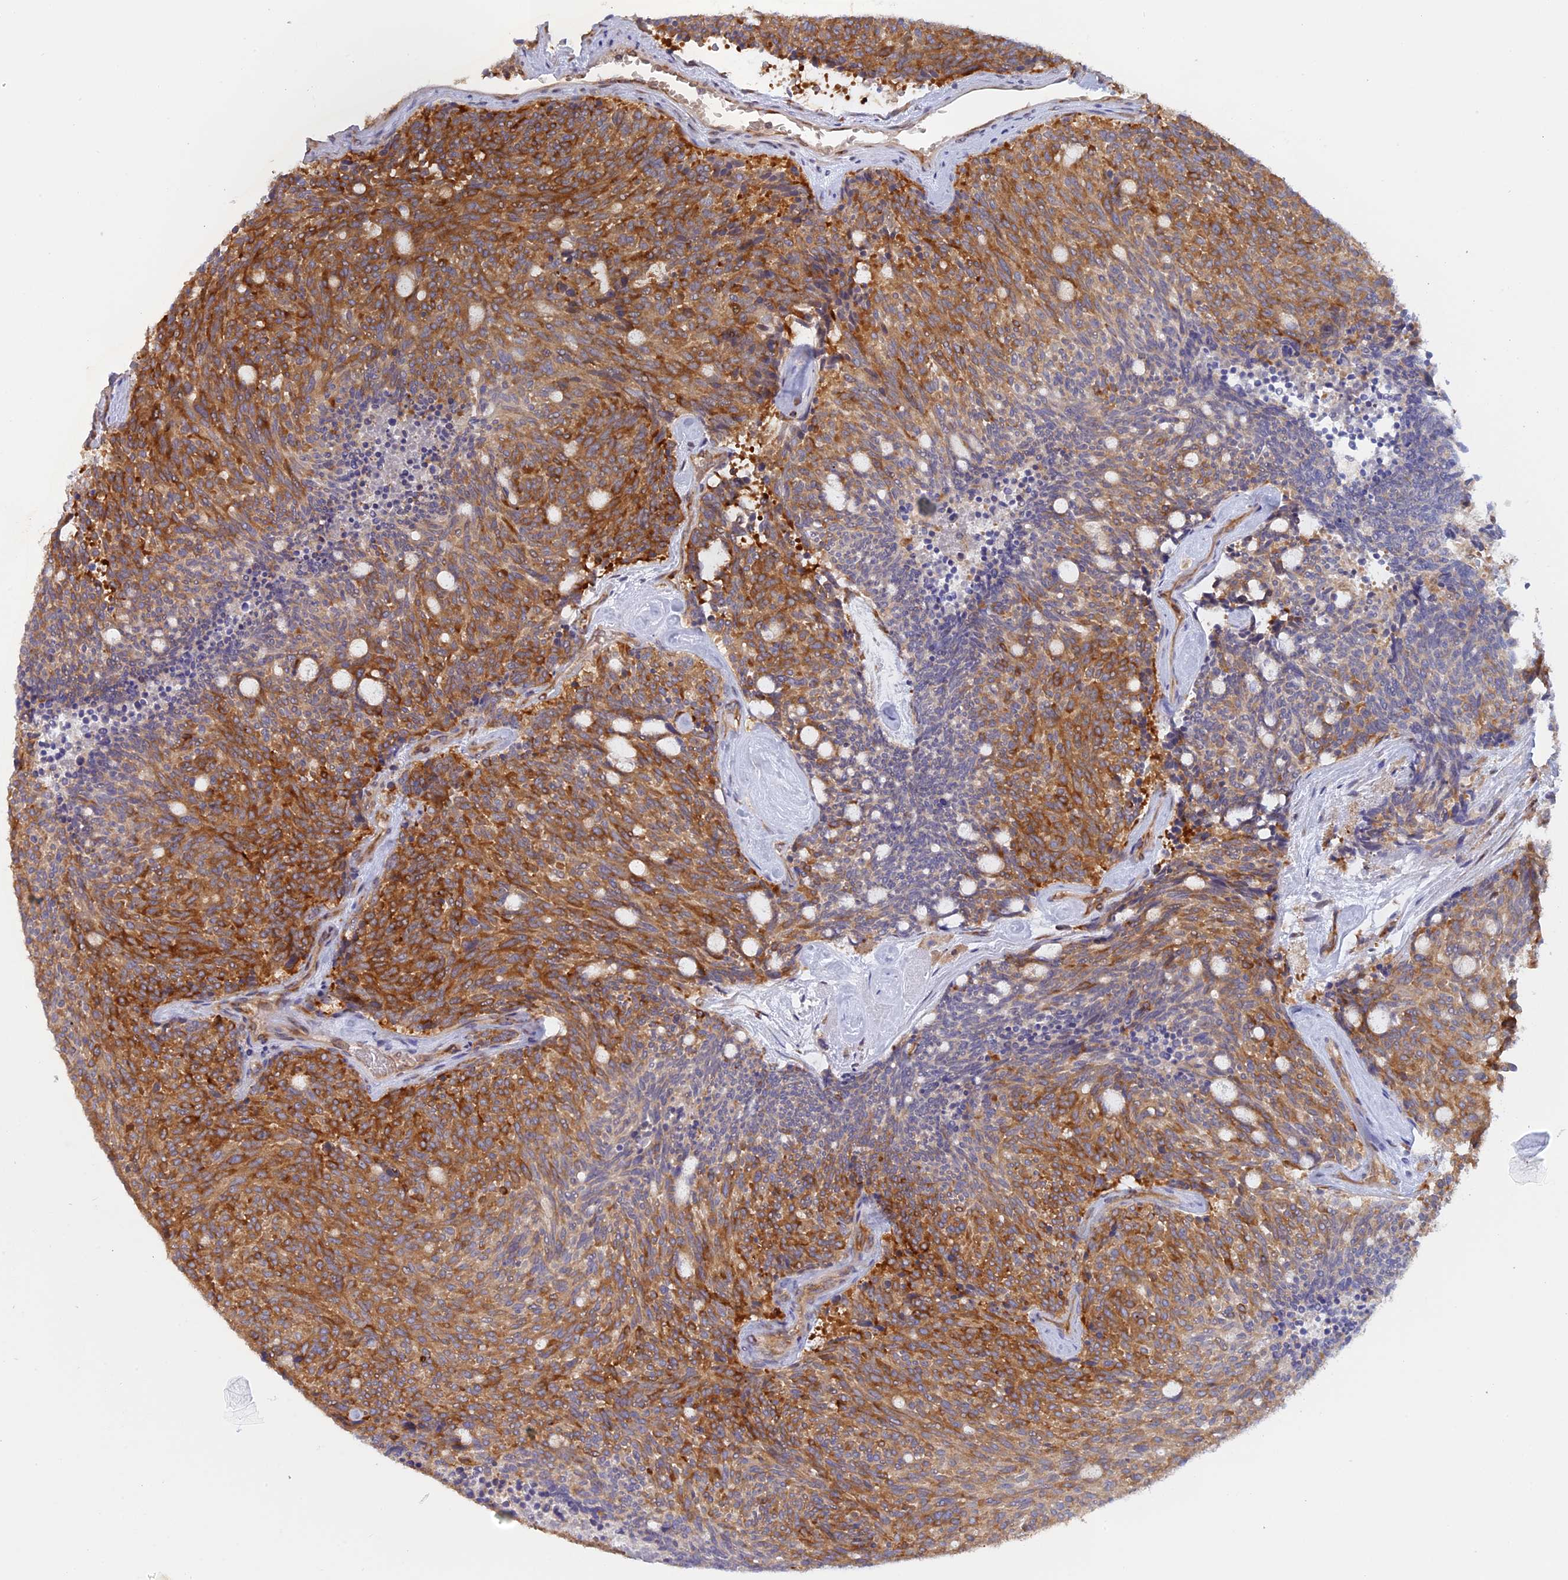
{"staining": {"intensity": "moderate", "quantity": ">75%", "location": "cytoplasmic/membranous"}, "tissue": "carcinoid", "cell_type": "Tumor cells", "image_type": "cancer", "snomed": [{"axis": "morphology", "description": "Carcinoid, malignant, NOS"}, {"axis": "topography", "description": "Pancreas"}], "caption": "Malignant carcinoid stained with a protein marker shows moderate staining in tumor cells.", "gene": "GMIP", "patient": {"sex": "female", "age": 54}}